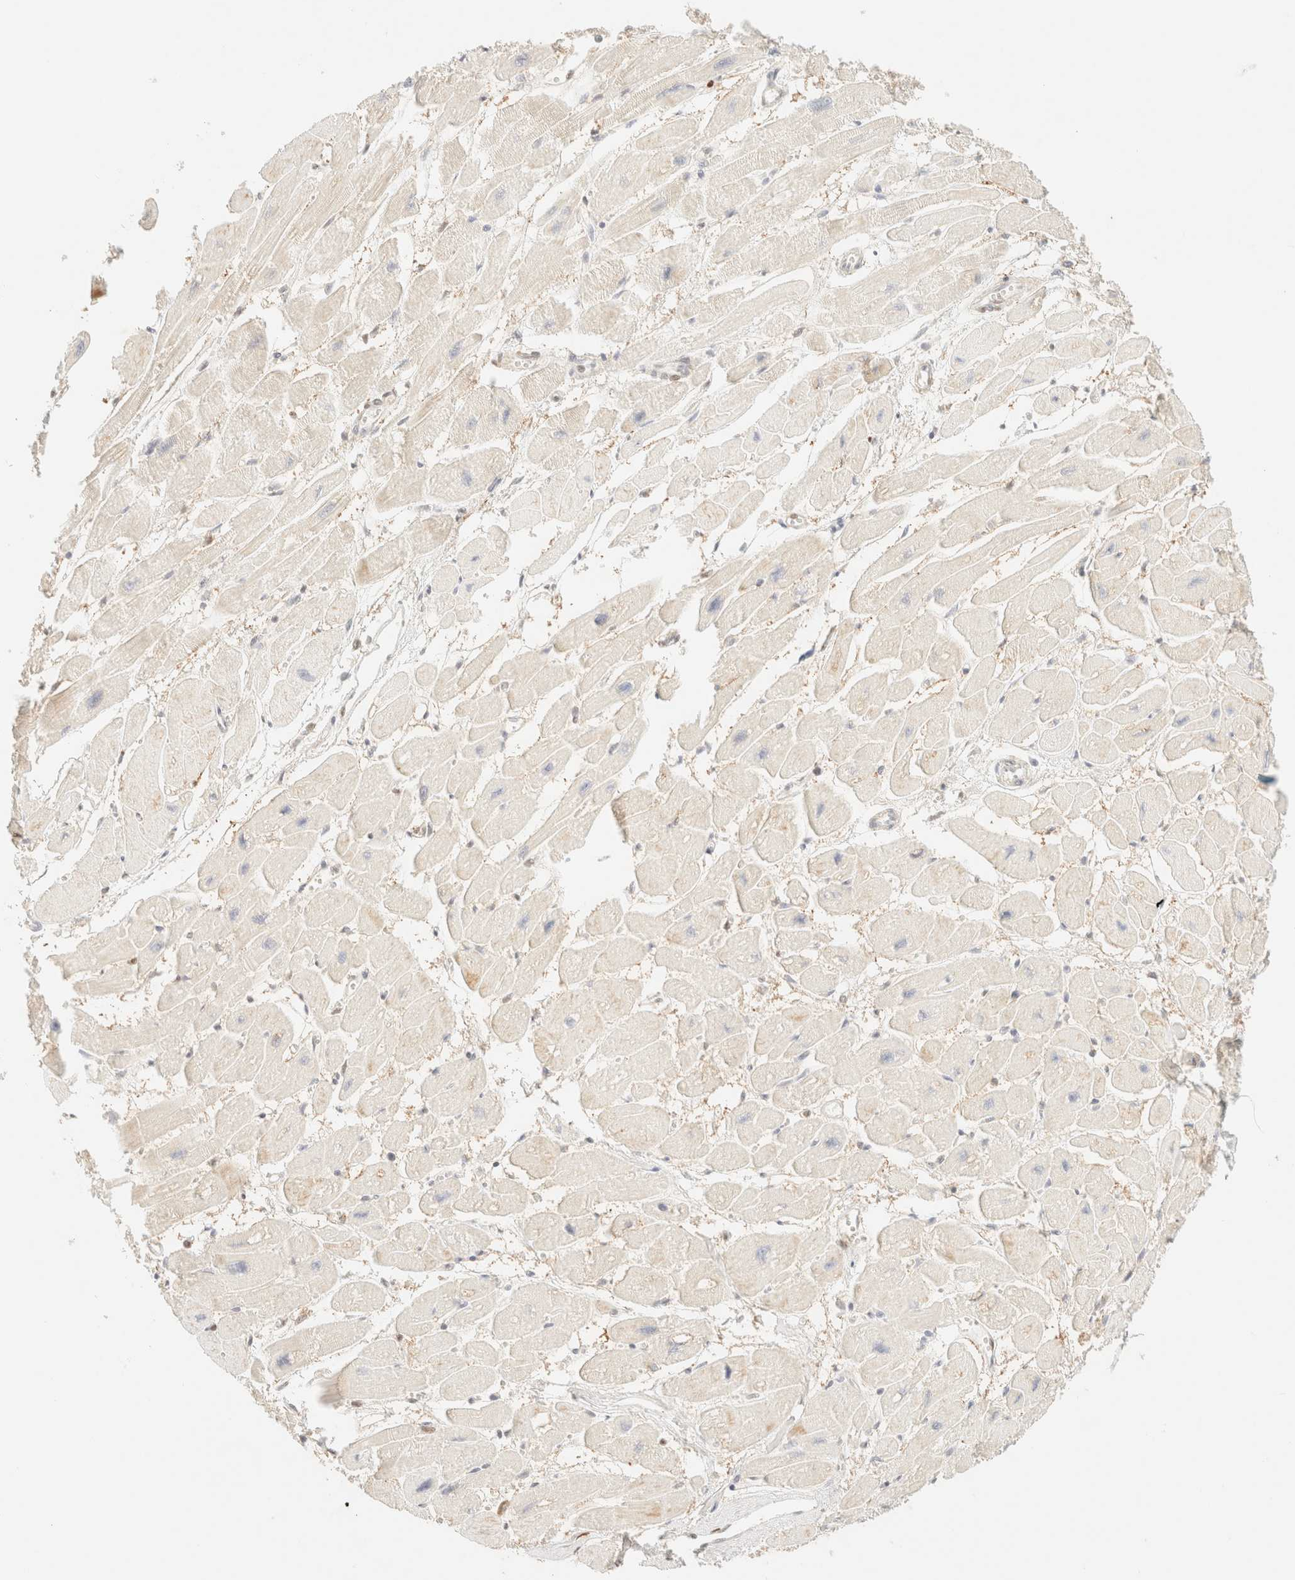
{"staining": {"intensity": "weak", "quantity": "<25%", "location": "cytoplasmic/membranous"}, "tissue": "heart muscle", "cell_type": "Cardiomyocytes", "image_type": "normal", "snomed": [{"axis": "morphology", "description": "Normal tissue, NOS"}, {"axis": "topography", "description": "Heart"}], "caption": "Immunohistochemistry image of normal heart muscle: human heart muscle stained with DAB (3,3'-diaminobenzidine) shows no significant protein staining in cardiomyocytes.", "gene": "TSR1", "patient": {"sex": "female", "age": 54}}